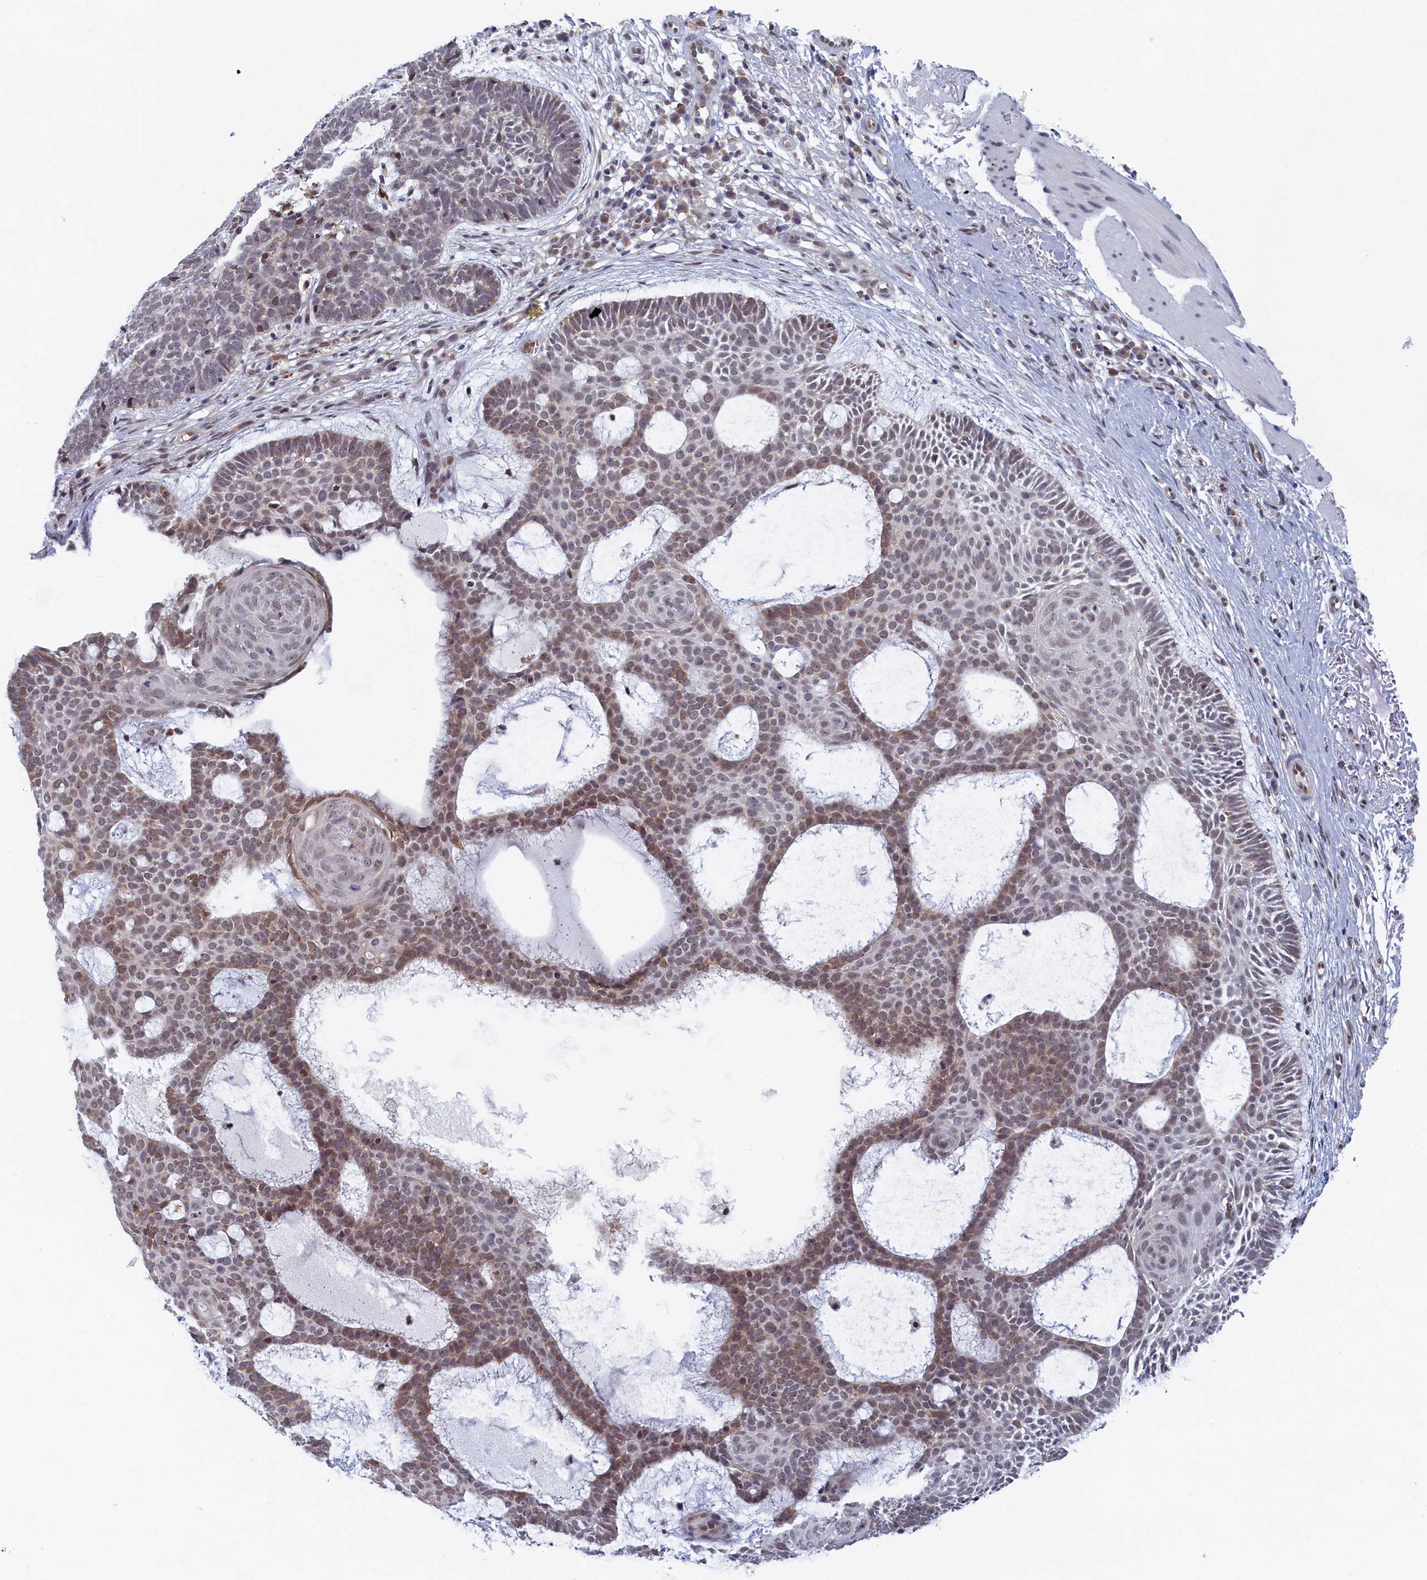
{"staining": {"intensity": "weak", "quantity": "25%-75%", "location": "cytoplasmic/membranous"}, "tissue": "skin cancer", "cell_type": "Tumor cells", "image_type": "cancer", "snomed": [{"axis": "morphology", "description": "Basal cell carcinoma"}, {"axis": "topography", "description": "Skin"}], "caption": "Tumor cells display weak cytoplasmic/membranous expression in approximately 25%-75% of cells in skin cancer.", "gene": "DNAJC17", "patient": {"sex": "male", "age": 85}}